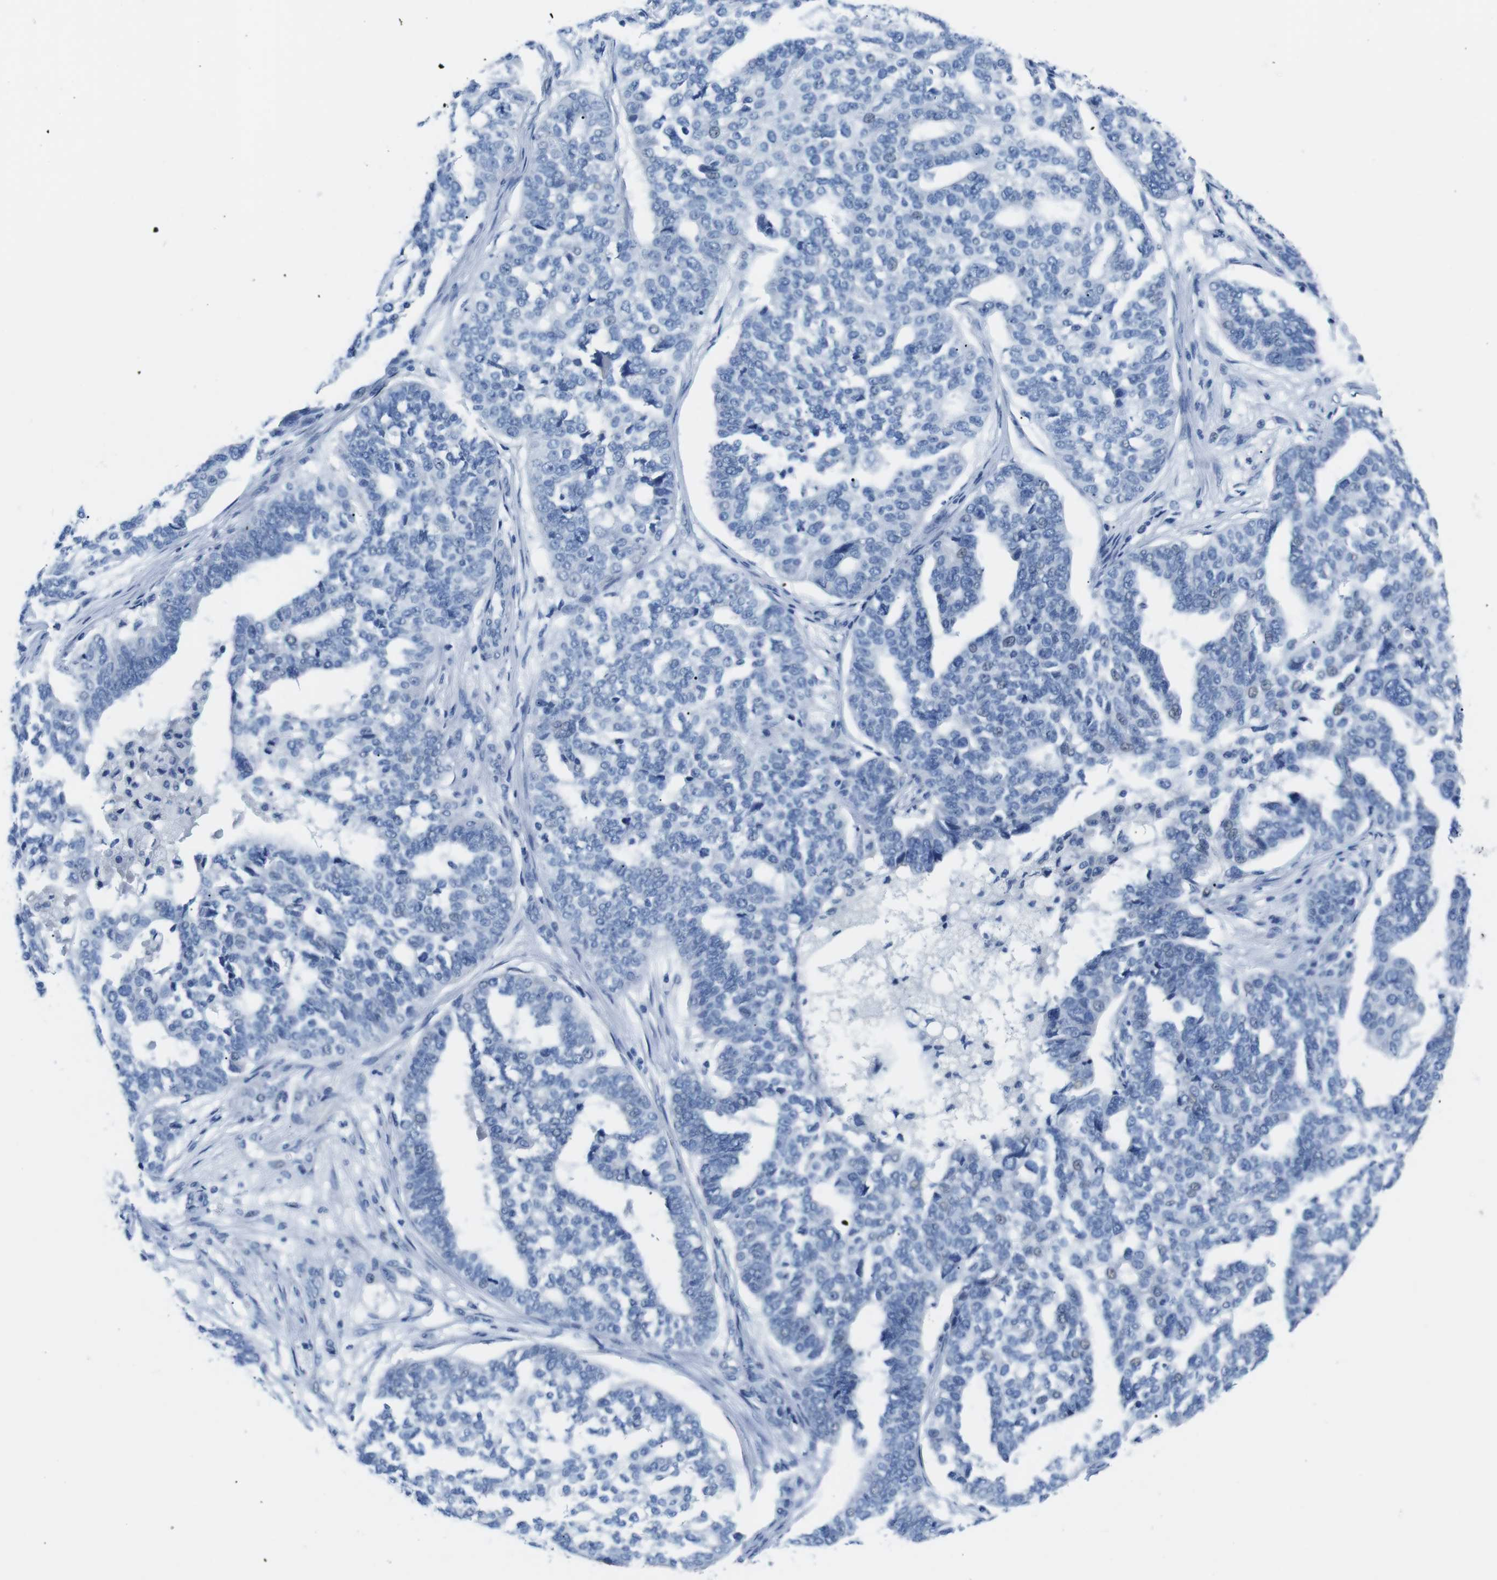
{"staining": {"intensity": "negative", "quantity": "none", "location": "none"}, "tissue": "ovarian cancer", "cell_type": "Tumor cells", "image_type": "cancer", "snomed": [{"axis": "morphology", "description": "Cystadenocarcinoma, serous, NOS"}, {"axis": "topography", "description": "Ovary"}], "caption": "The IHC micrograph has no significant positivity in tumor cells of ovarian serous cystadenocarcinoma tissue.", "gene": "MUC2", "patient": {"sex": "female", "age": 59}}